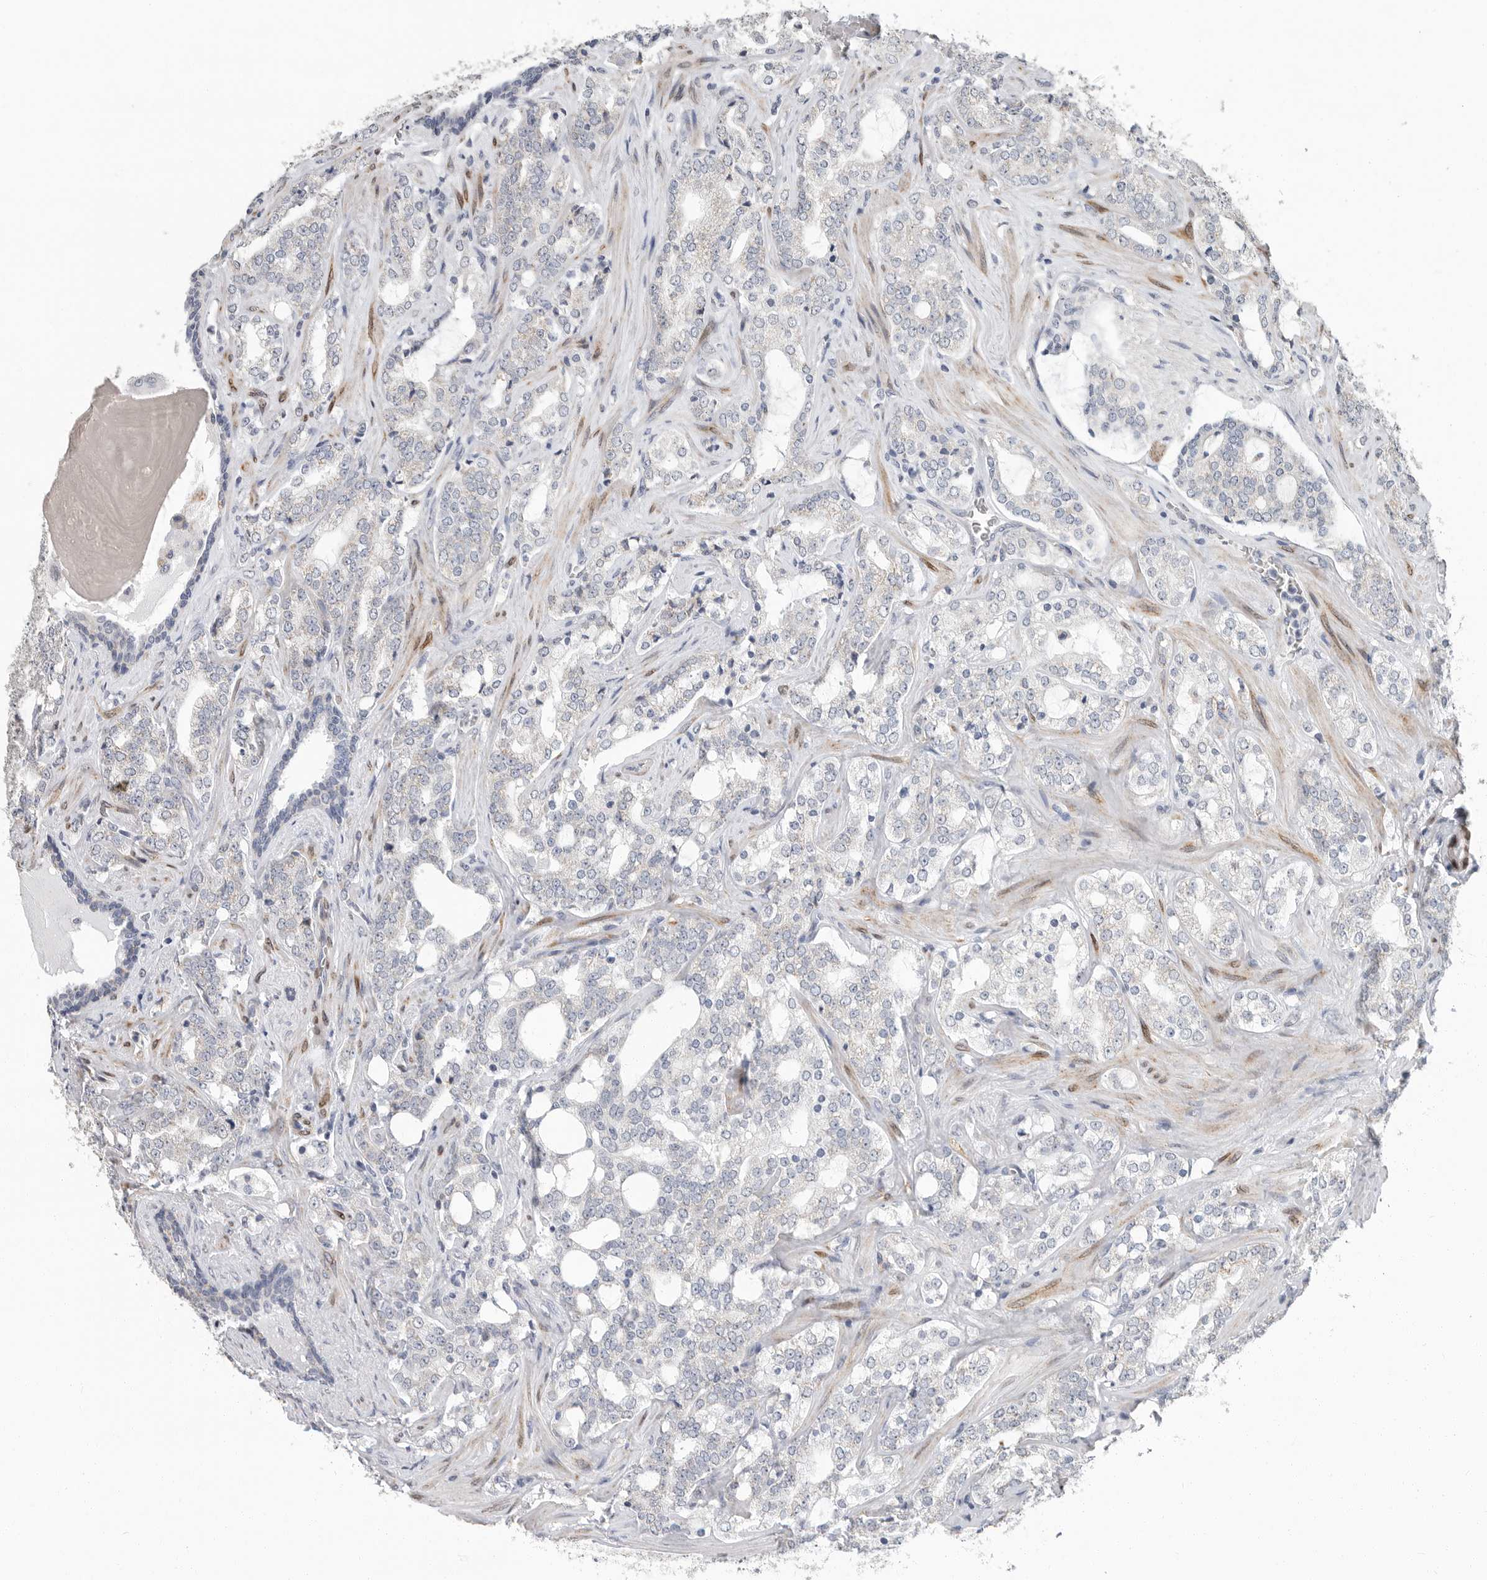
{"staining": {"intensity": "negative", "quantity": "none", "location": "none"}, "tissue": "prostate cancer", "cell_type": "Tumor cells", "image_type": "cancer", "snomed": [{"axis": "morphology", "description": "Adenocarcinoma, High grade"}, {"axis": "topography", "description": "Prostate"}], "caption": "The immunohistochemistry image has no significant positivity in tumor cells of prostate adenocarcinoma (high-grade) tissue.", "gene": "PLN", "patient": {"sex": "male", "age": 64}}